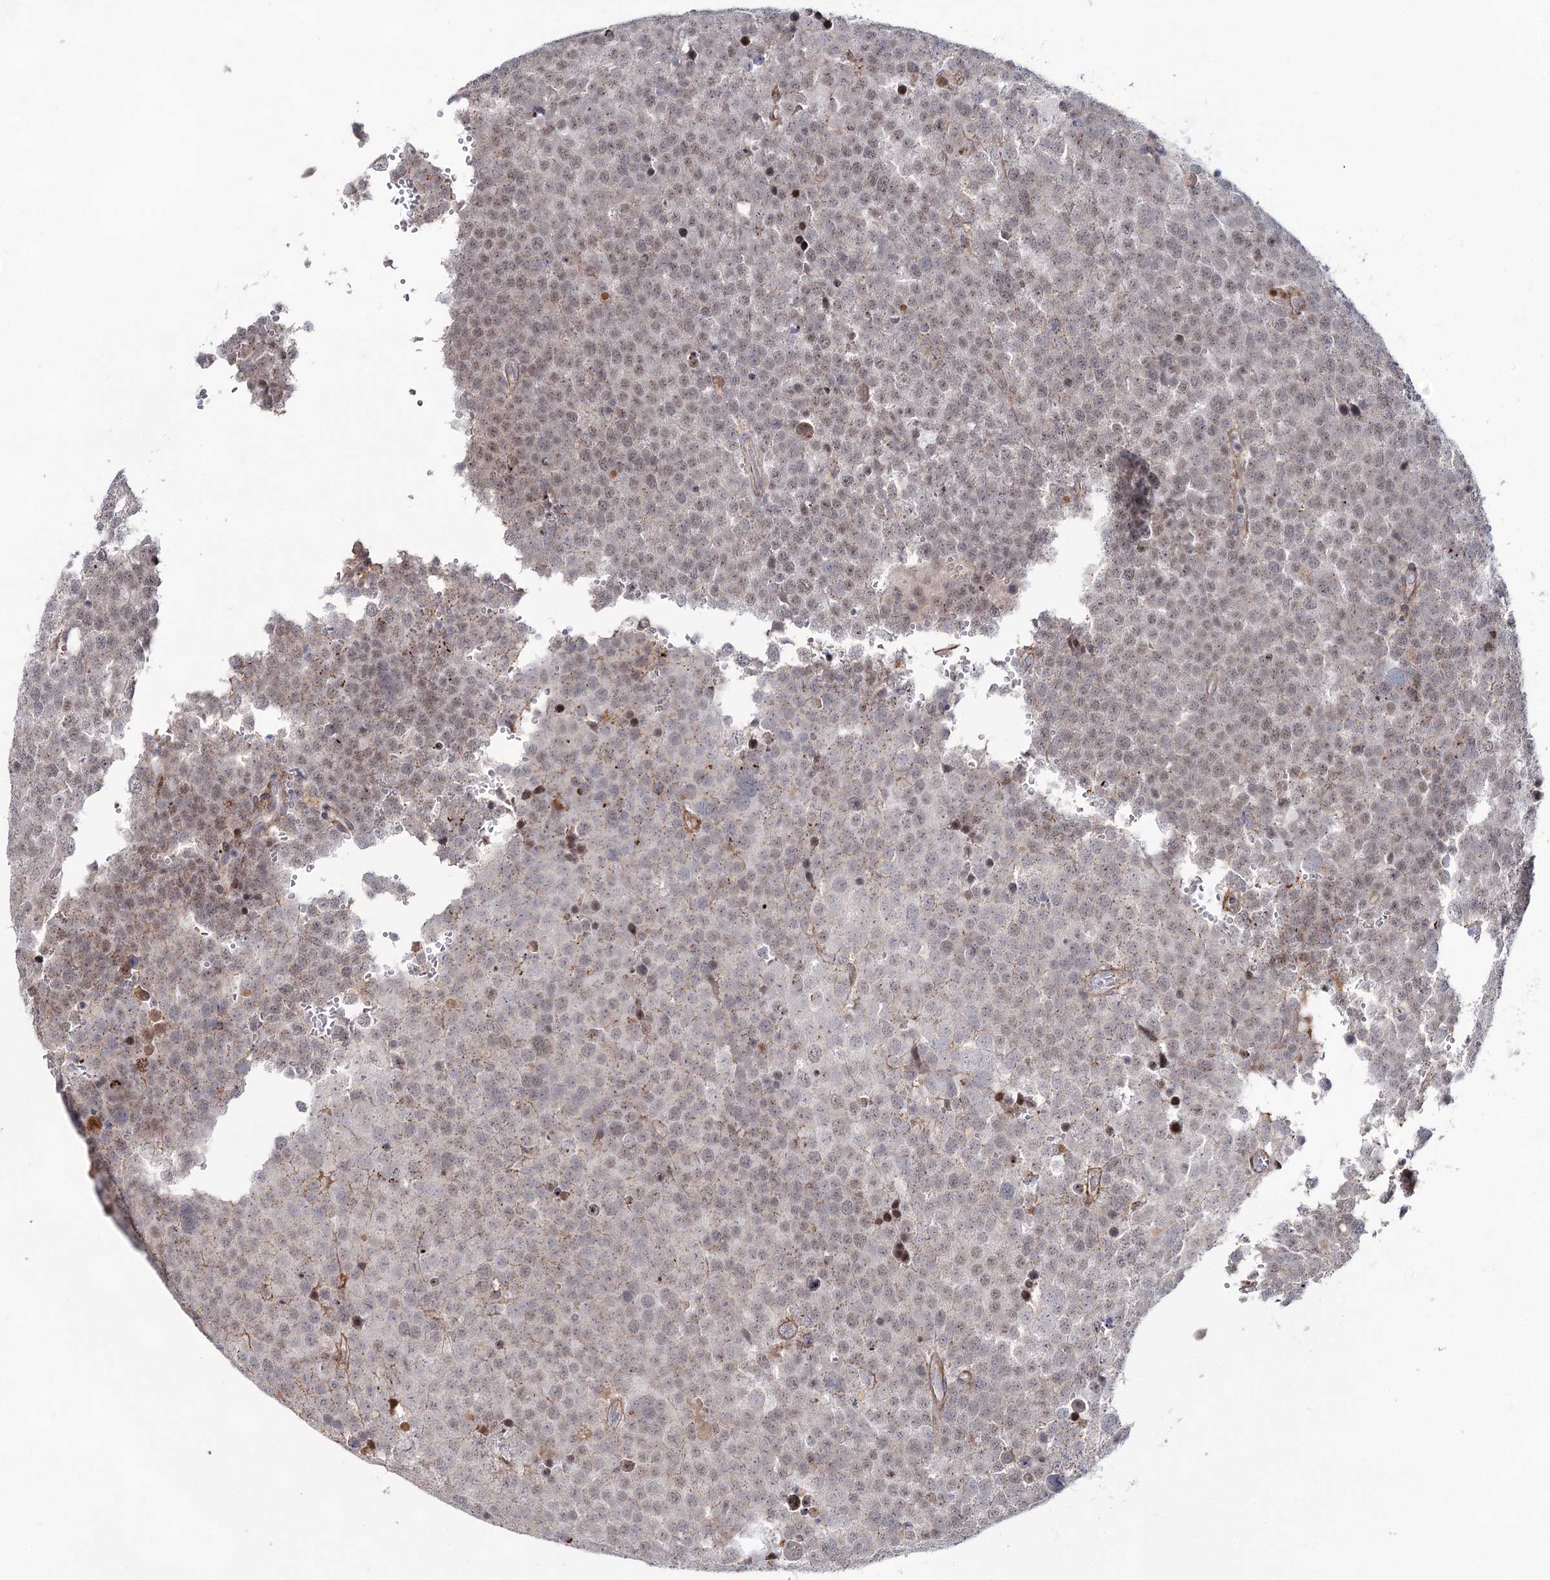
{"staining": {"intensity": "moderate", "quantity": "<25%", "location": "cytoplasmic/membranous"}, "tissue": "testis cancer", "cell_type": "Tumor cells", "image_type": "cancer", "snomed": [{"axis": "morphology", "description": "Seminoma, NOS"}, {"axis": "topography", "description": "Testis"}], "caption": "High-power microscopy captured an immunohistochemistry micrograph of testis cancer (seminoma), revealing moderate cytoplasmic/membranous expression in about <25% of tumor cells.", "gene": "ATL2", "patient": {"sex": "male", "age": 71}}